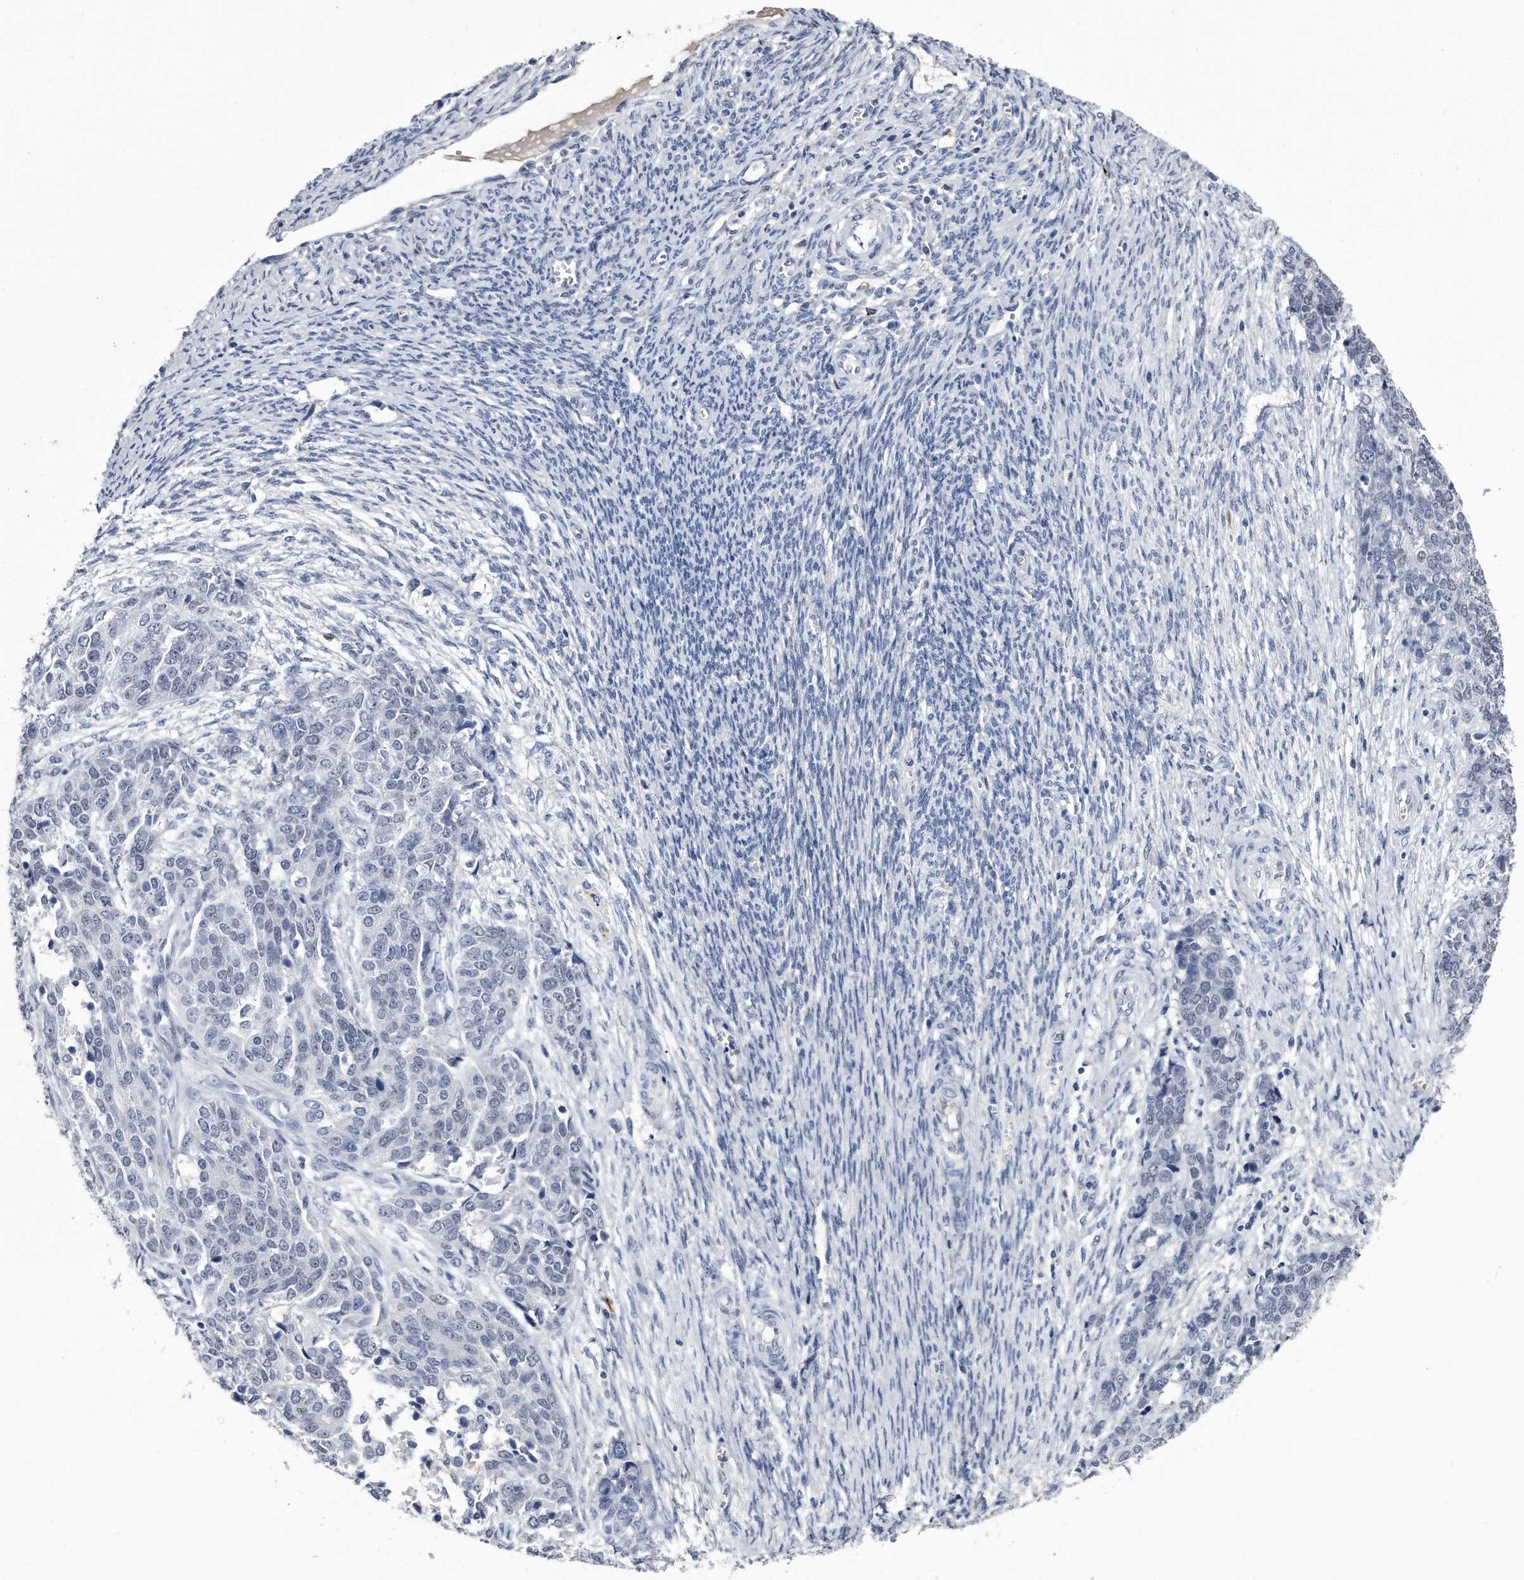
{"staining": {"intensity": "negative", "quantity": "none", "location": "none"}, "tissue": "ovarian cancer", "cell_type": "Tumor cells", "image_type": "cancer", "snomed": [{"axis": "morphology", "description": "Cystadenocarcinoma, serous, NOS"}, {"axis": "topography", "description": "Ovary"}], "caption": "Immunohistochemistry micrograph of ovarian cancer stained for a protein (brown), which shows no staining in tumor cells.", "gene": "KCTD8", "patient": {"sex": "female", "age": 44}}